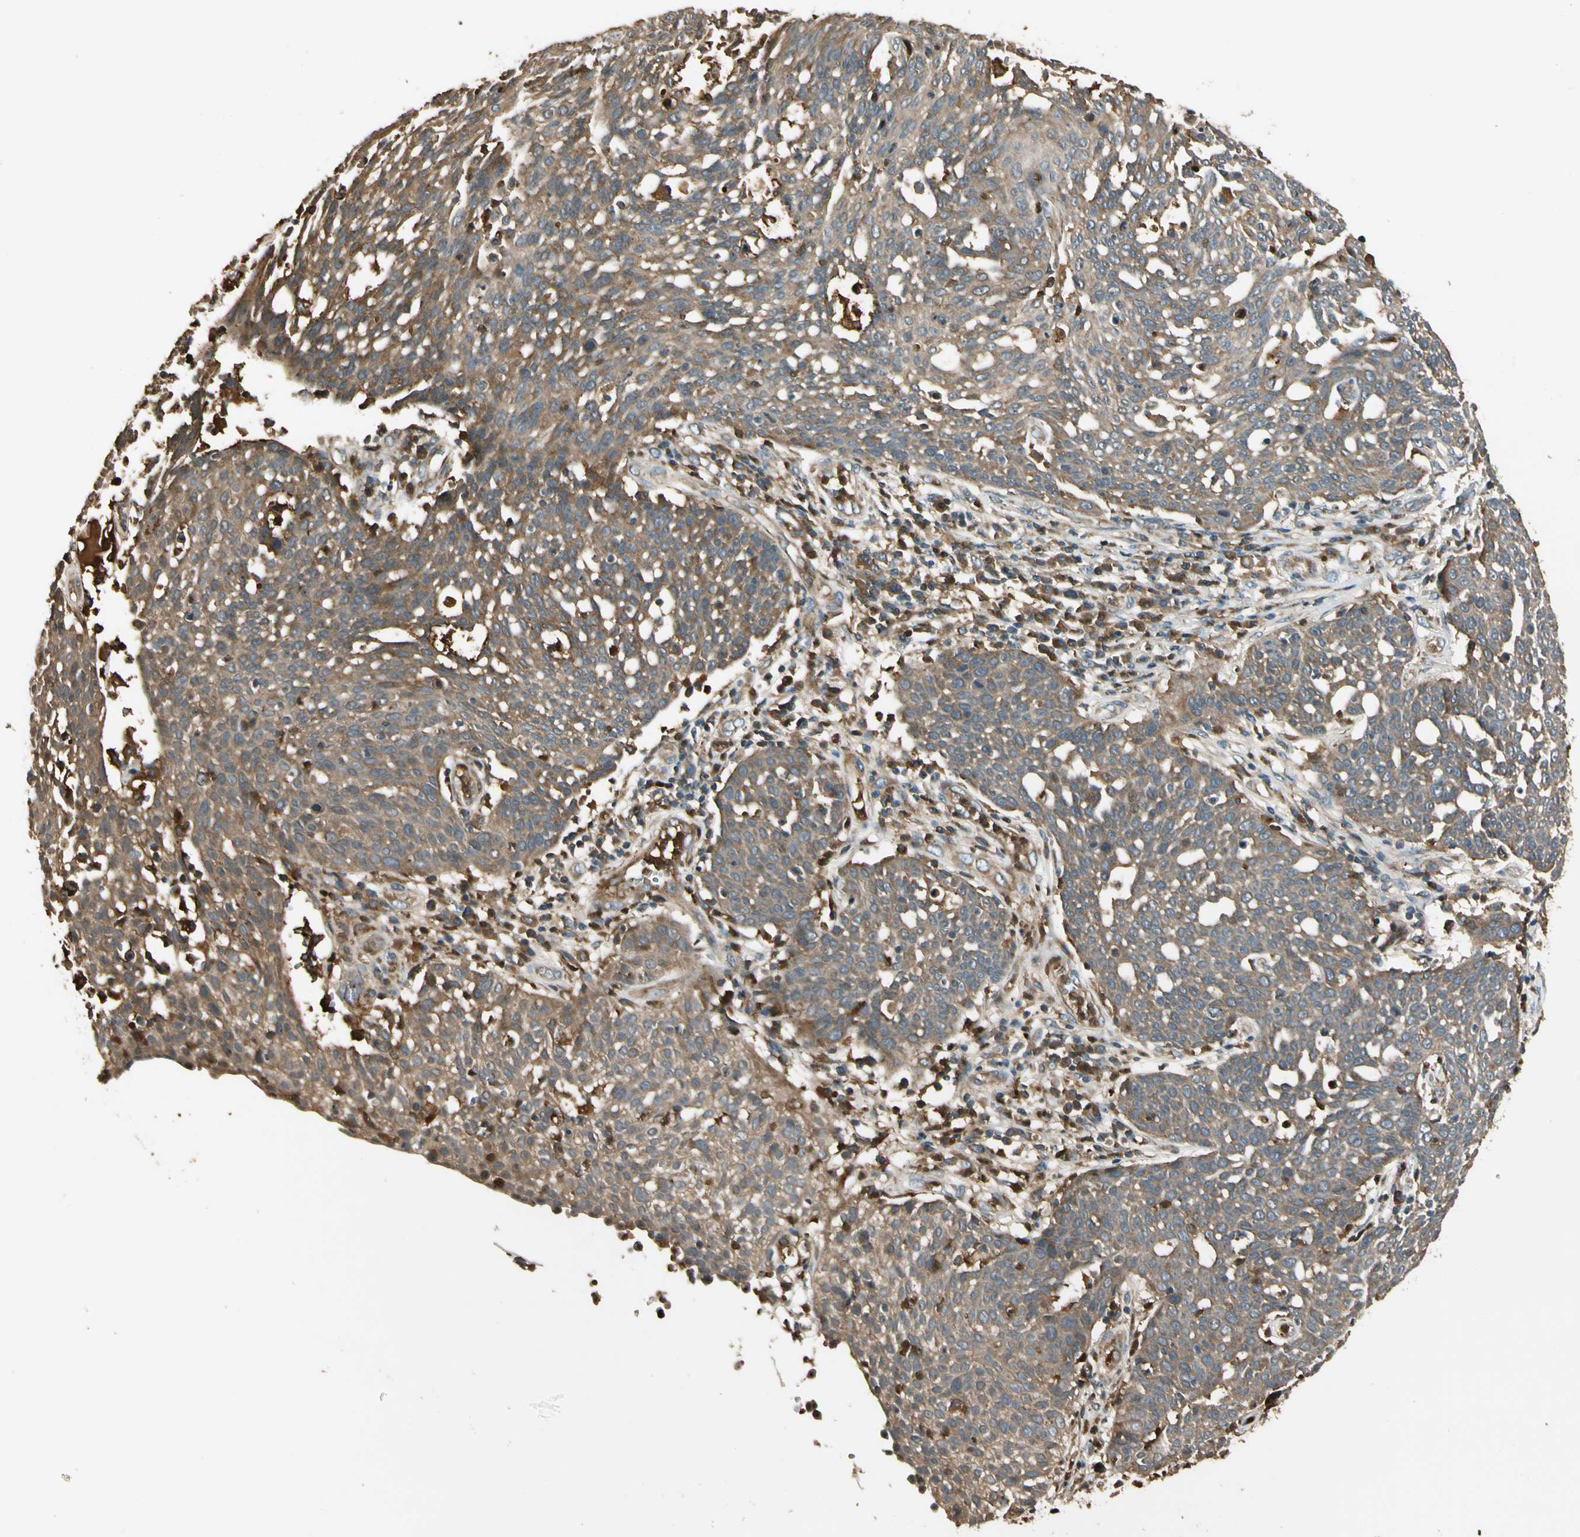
{"staining": {"intensity": "moderate", "quantity": ">75%", "location": "cytoplasmic/membranous"}, "tissue": "cervical cancer", "cell_type": "Tumor cells", "image_type": "cancer", "snomed": [{"axis": "morphology", "description": "Squamous cell carcinoma, NOS"}, {"axis": "topography", "description": "Cervix"}], "caption": "A brown stain shows moderate cytoplasmic/membranous positivity of a protein in cervical cancer tumor cells.", "gene": "STX11", "patient": {"sex": "female", "age": 34}}